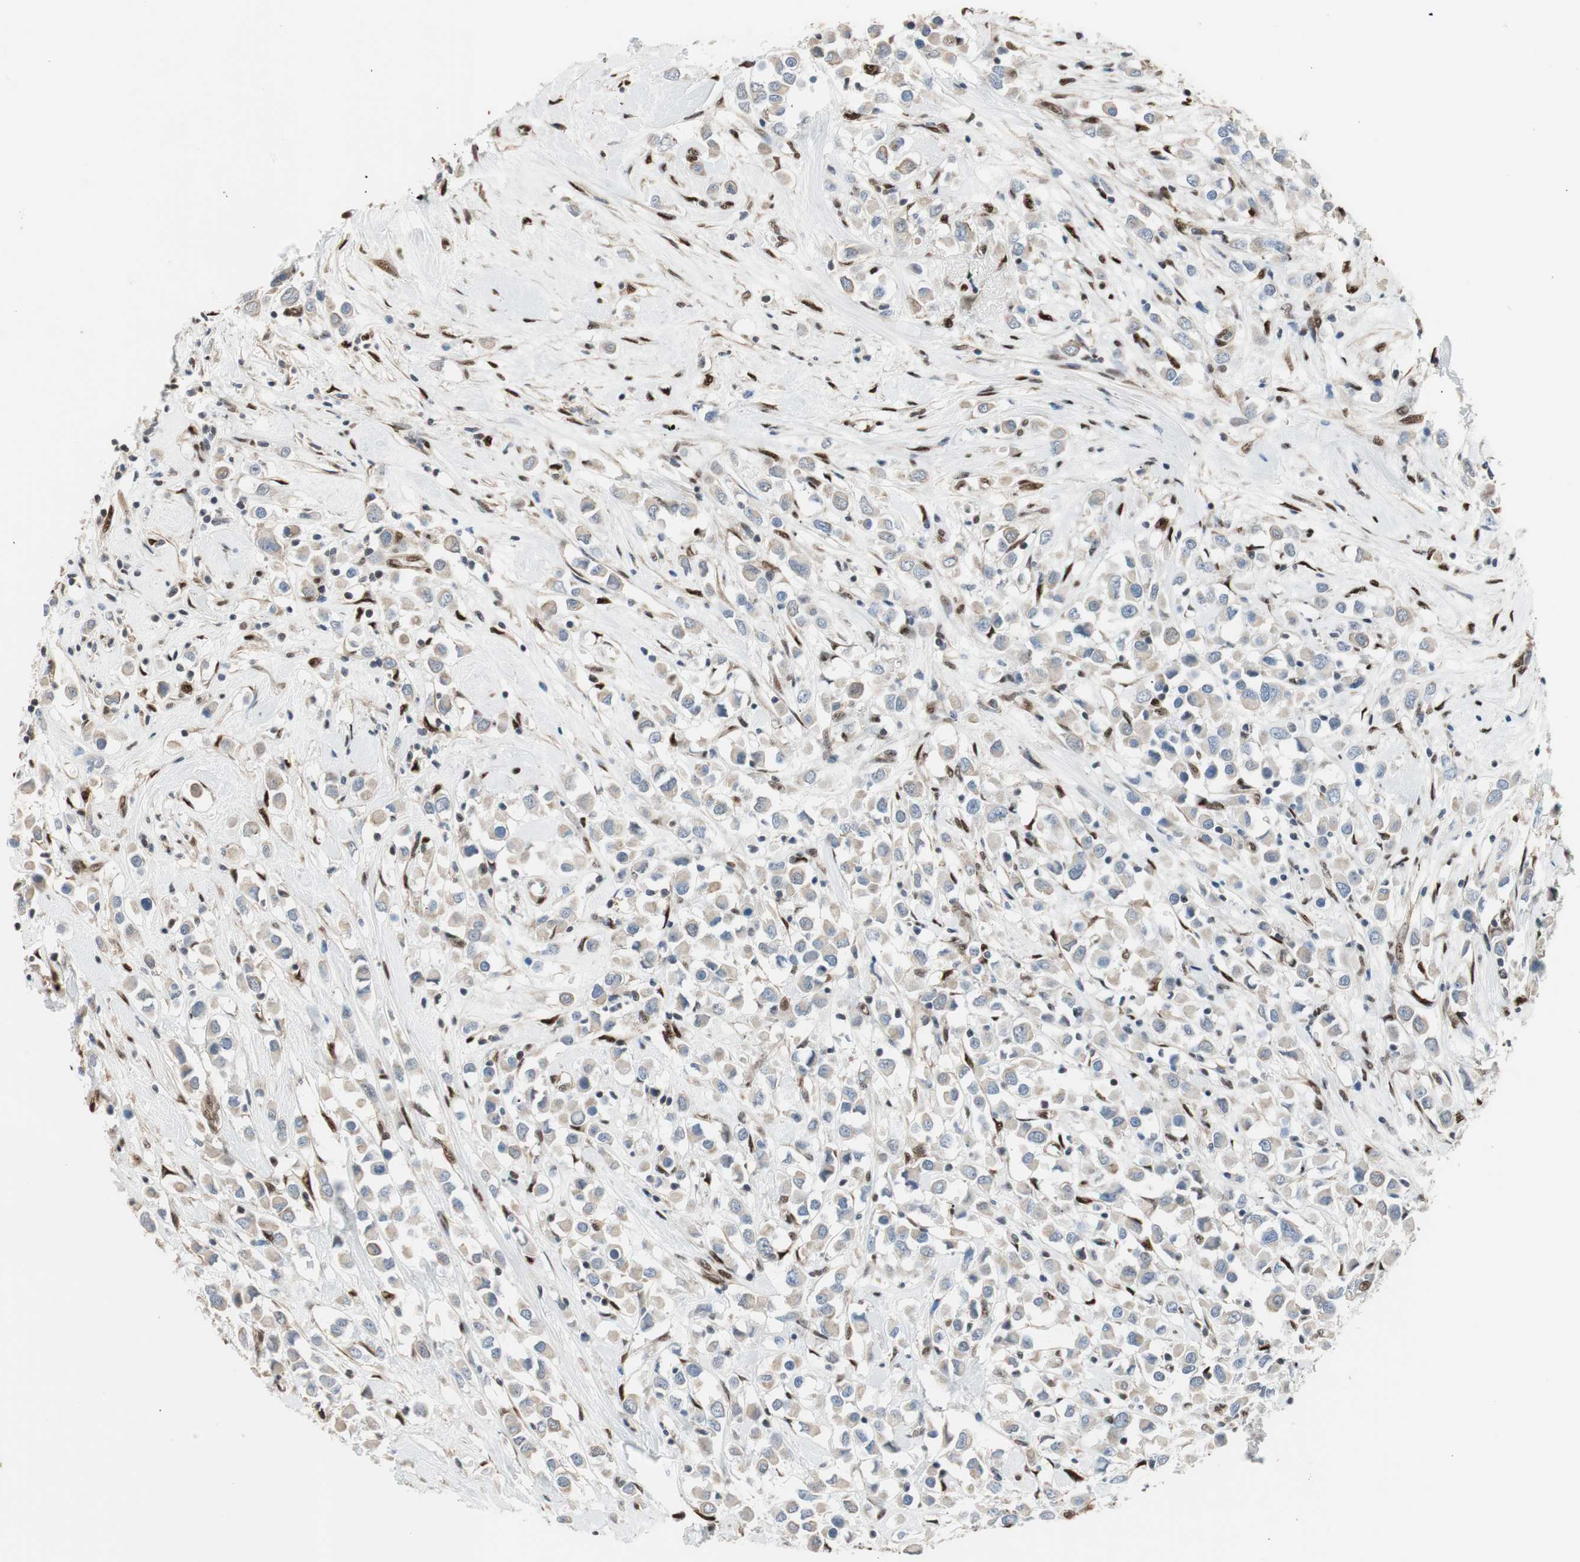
{"staining": {"intensity": "weak", "quantity": "25%-75%", "location": "cytoplasmic/membranous"}, "tissue": "breast cancer", "cell_type": "Tumor cells", "image_type": "cancer", "snomed": [{"axis": "morphology", "description": "Duct carcinoma"}, {"axis": "topography", "description": "Breast"}], "caption": "Brown immunohistochemical staining in breast cancer (invasive ductal carcinoma) reveals weak cytoplasmic/membranous positivity in about 25%-75% of tumor cells.", "gene": "PML", "patient": {"sex": "female", "age": 61}}